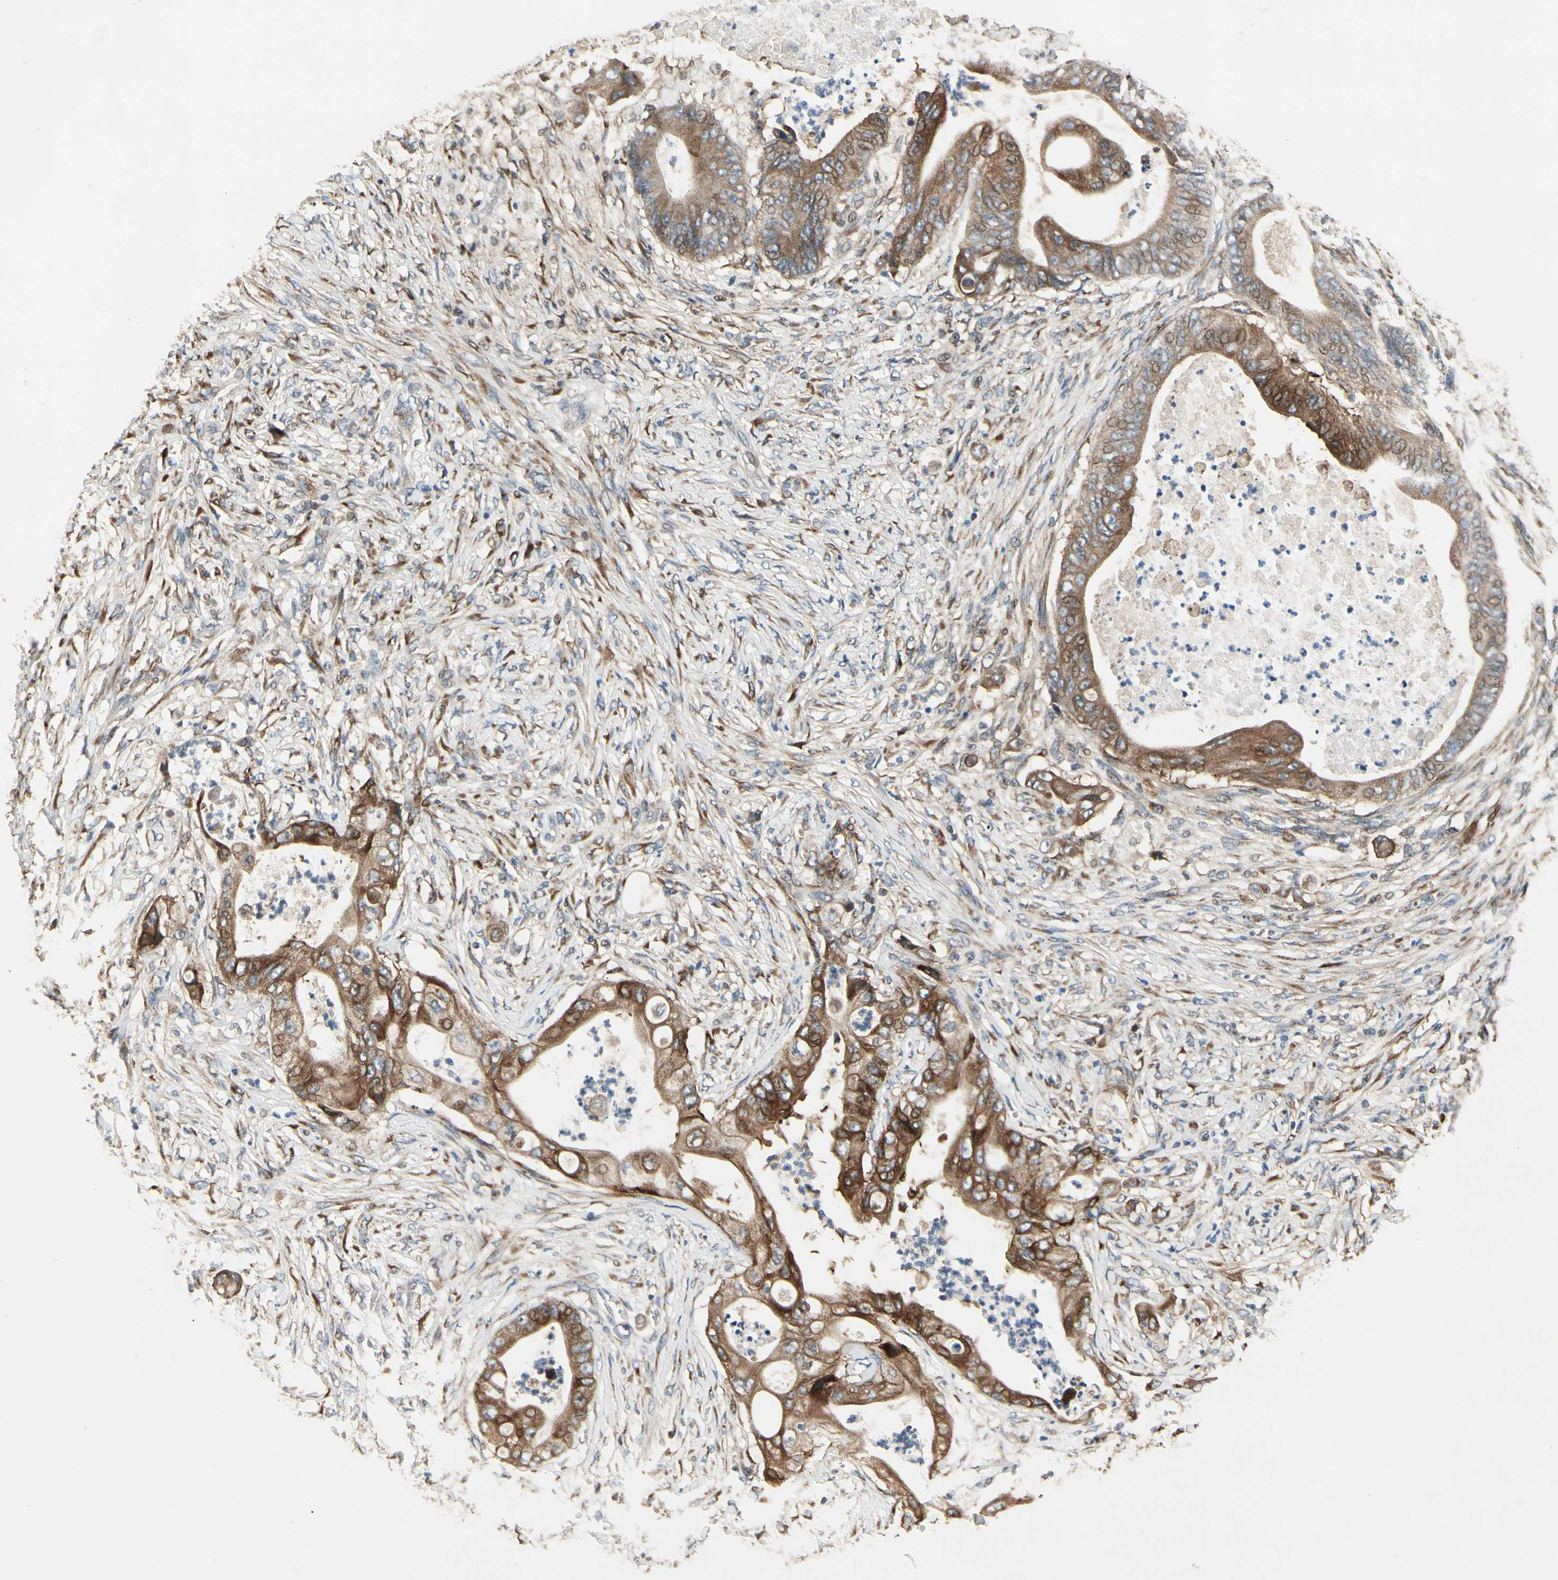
{"staining": {"intensity": "strong", "quantity": ">75%", "location": "cytoplasmic/membranous"}, "tissue": "stomach cancer", "cell_type": "Tumor cells", "image_type": "cancer", "snomed": [{"axis": "morphology", "description": "Adenocarcinoma, NOS"}, {"axis": "topography", "description": "Stomach"}], "caption": "Strong cytoplasmic/membranous protein staining is seen in approximately >75% of tumor cells in stomach adenocarcinoma.", "gene": "CGREF1", "patient": {"sex": "female", "age": 73}}